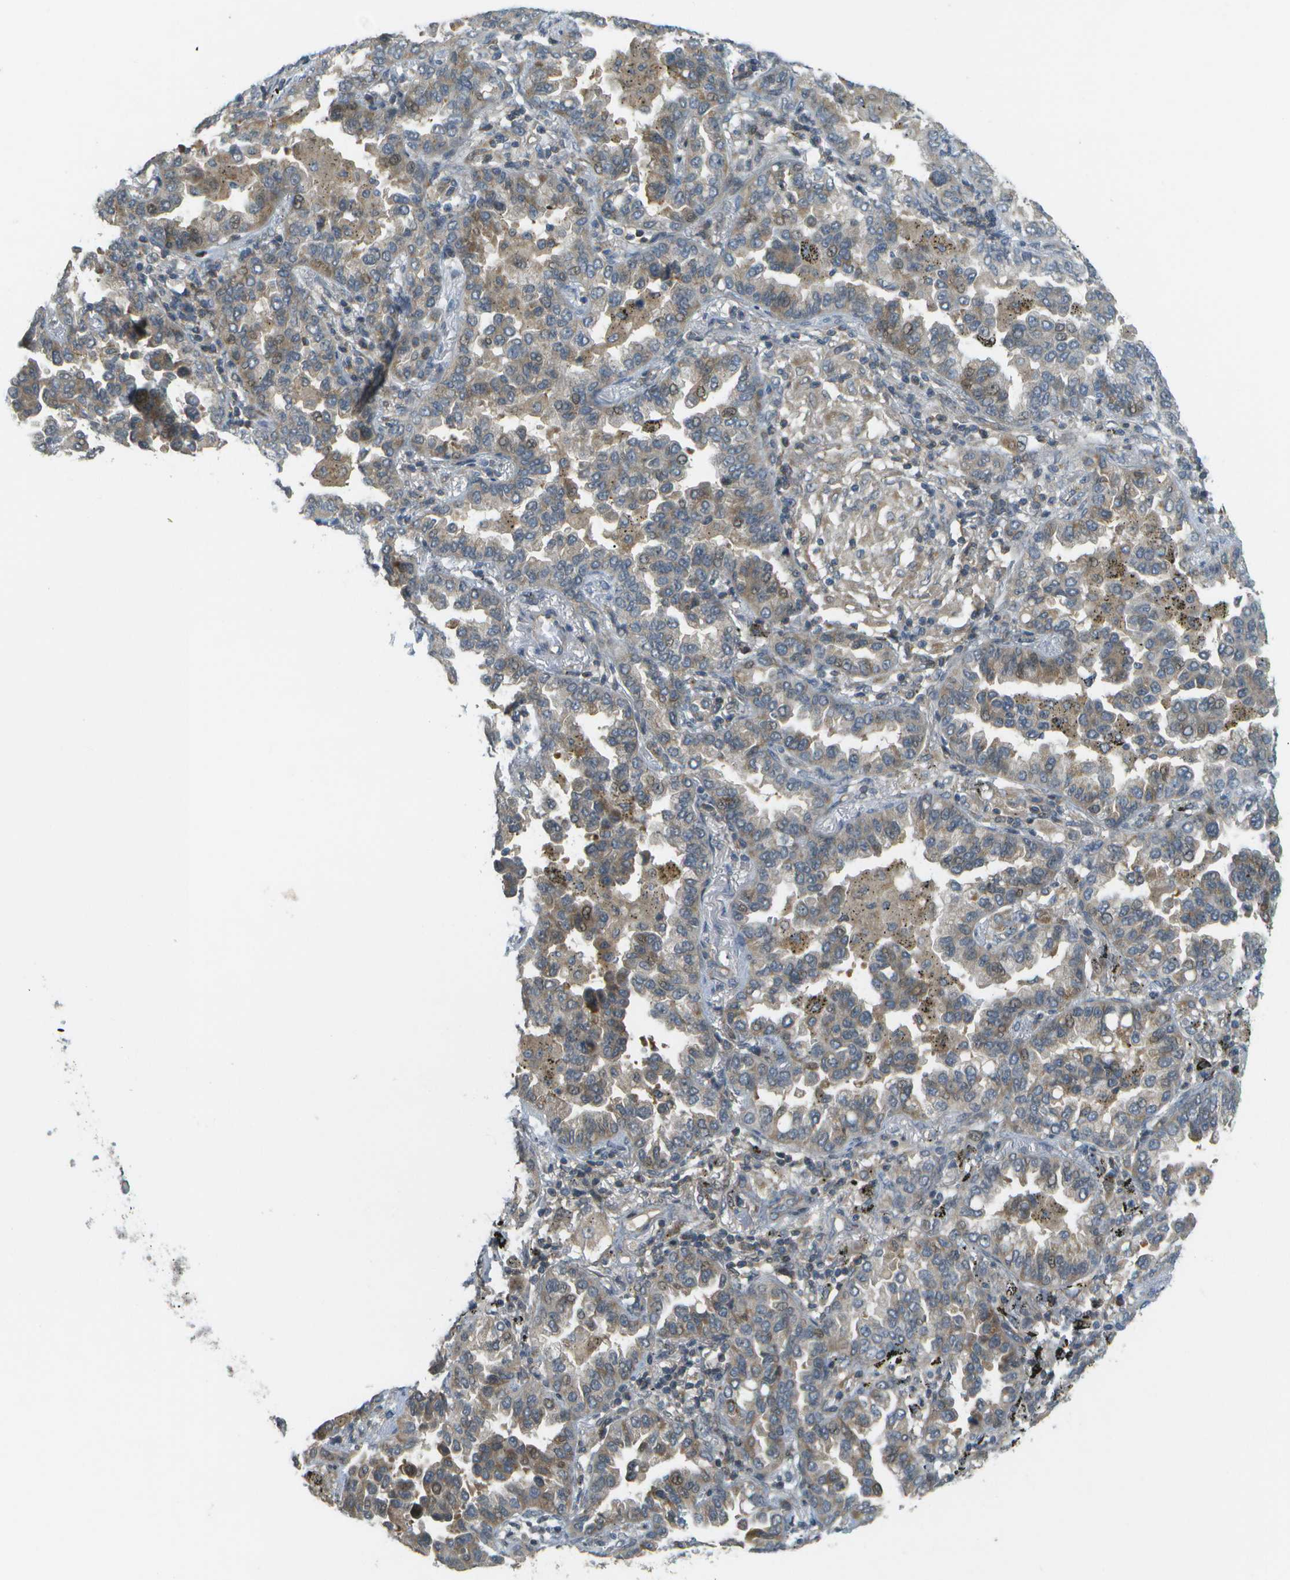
{"staining": {"intensity": "negative", "quantity": "none", "location": "none"}, "tissue": "lung cancer", "cell_type": "Tumor cells", "image_type": "cancer", "snomed": [{"axis": "morphology", "description": "Normal tissue, NOS"}, {"axis": "morphology", "description": "Adenocarcinoma, NOS"}, {"axis": "topography", "description": "Lung"}], "caption": "This is a image of IHC staining of lung adenocarcinoma, which shows no expression in tumor cells.", "gene": "WNK2", "patient": {"sex": "male", "age": 59}}